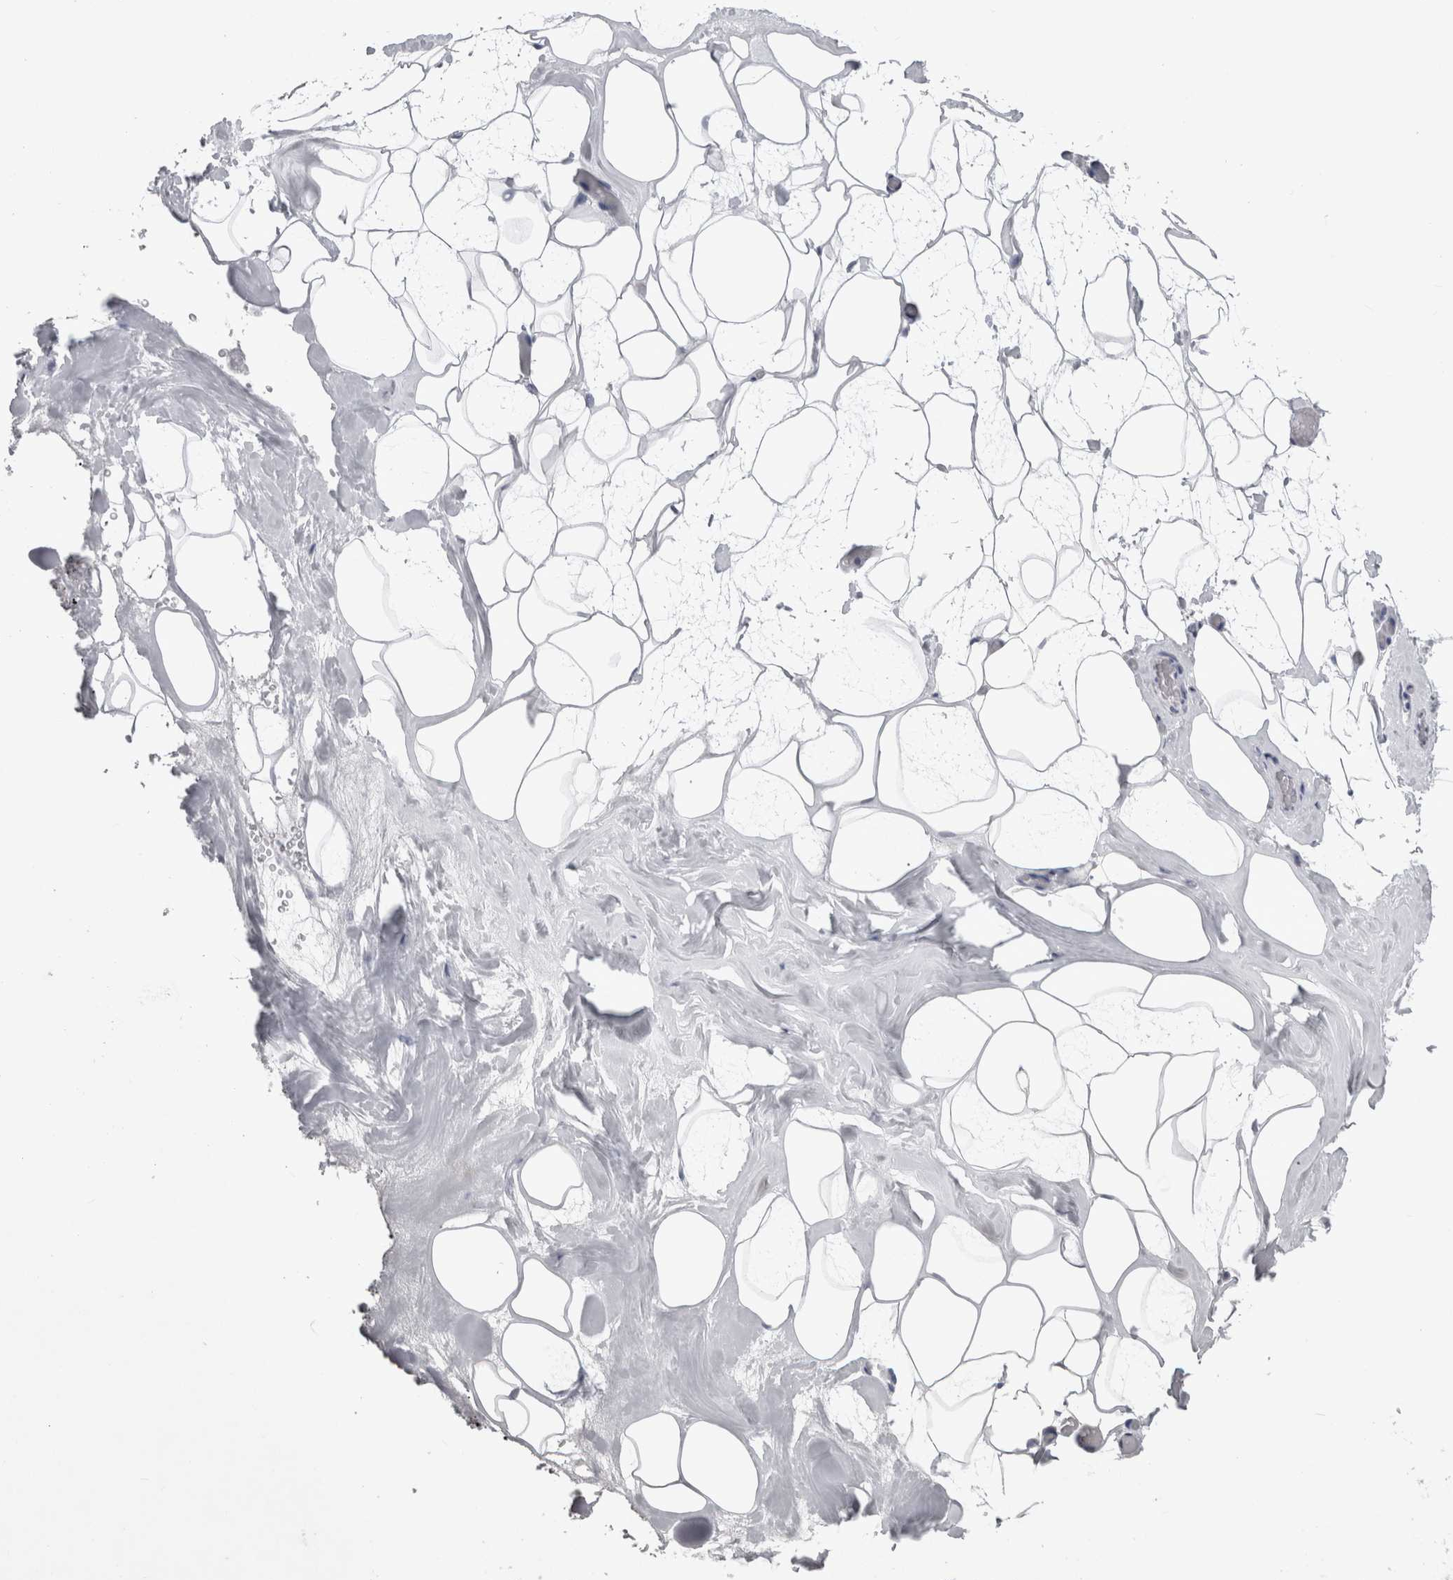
{"staining": {"intensity": "negative", "quantity": "none", "location": "none"}, "tissue": "adipose tissue", "cell_type": "Adipocytes", "image_type": "normal", "snomed": [{"axis": "morphology", "description": "Normal tissue, NOS"}, {"axis": "morphology", "description": "Fibrosis, NOS"}, {"axis": "topography", "description": "Breast"}, {"axis": "topography", "description": "Adipose tissue"}], "caption": "Unremarkable adipose tissue was stained to show a protein in brown. There is no significant staining in adipocytes. (DAB (3,3'-diaminobenzidine) immunohistochemistry, high magnification).", "gene": "CA8", "patient": {"sex": "female", "age": 39}}